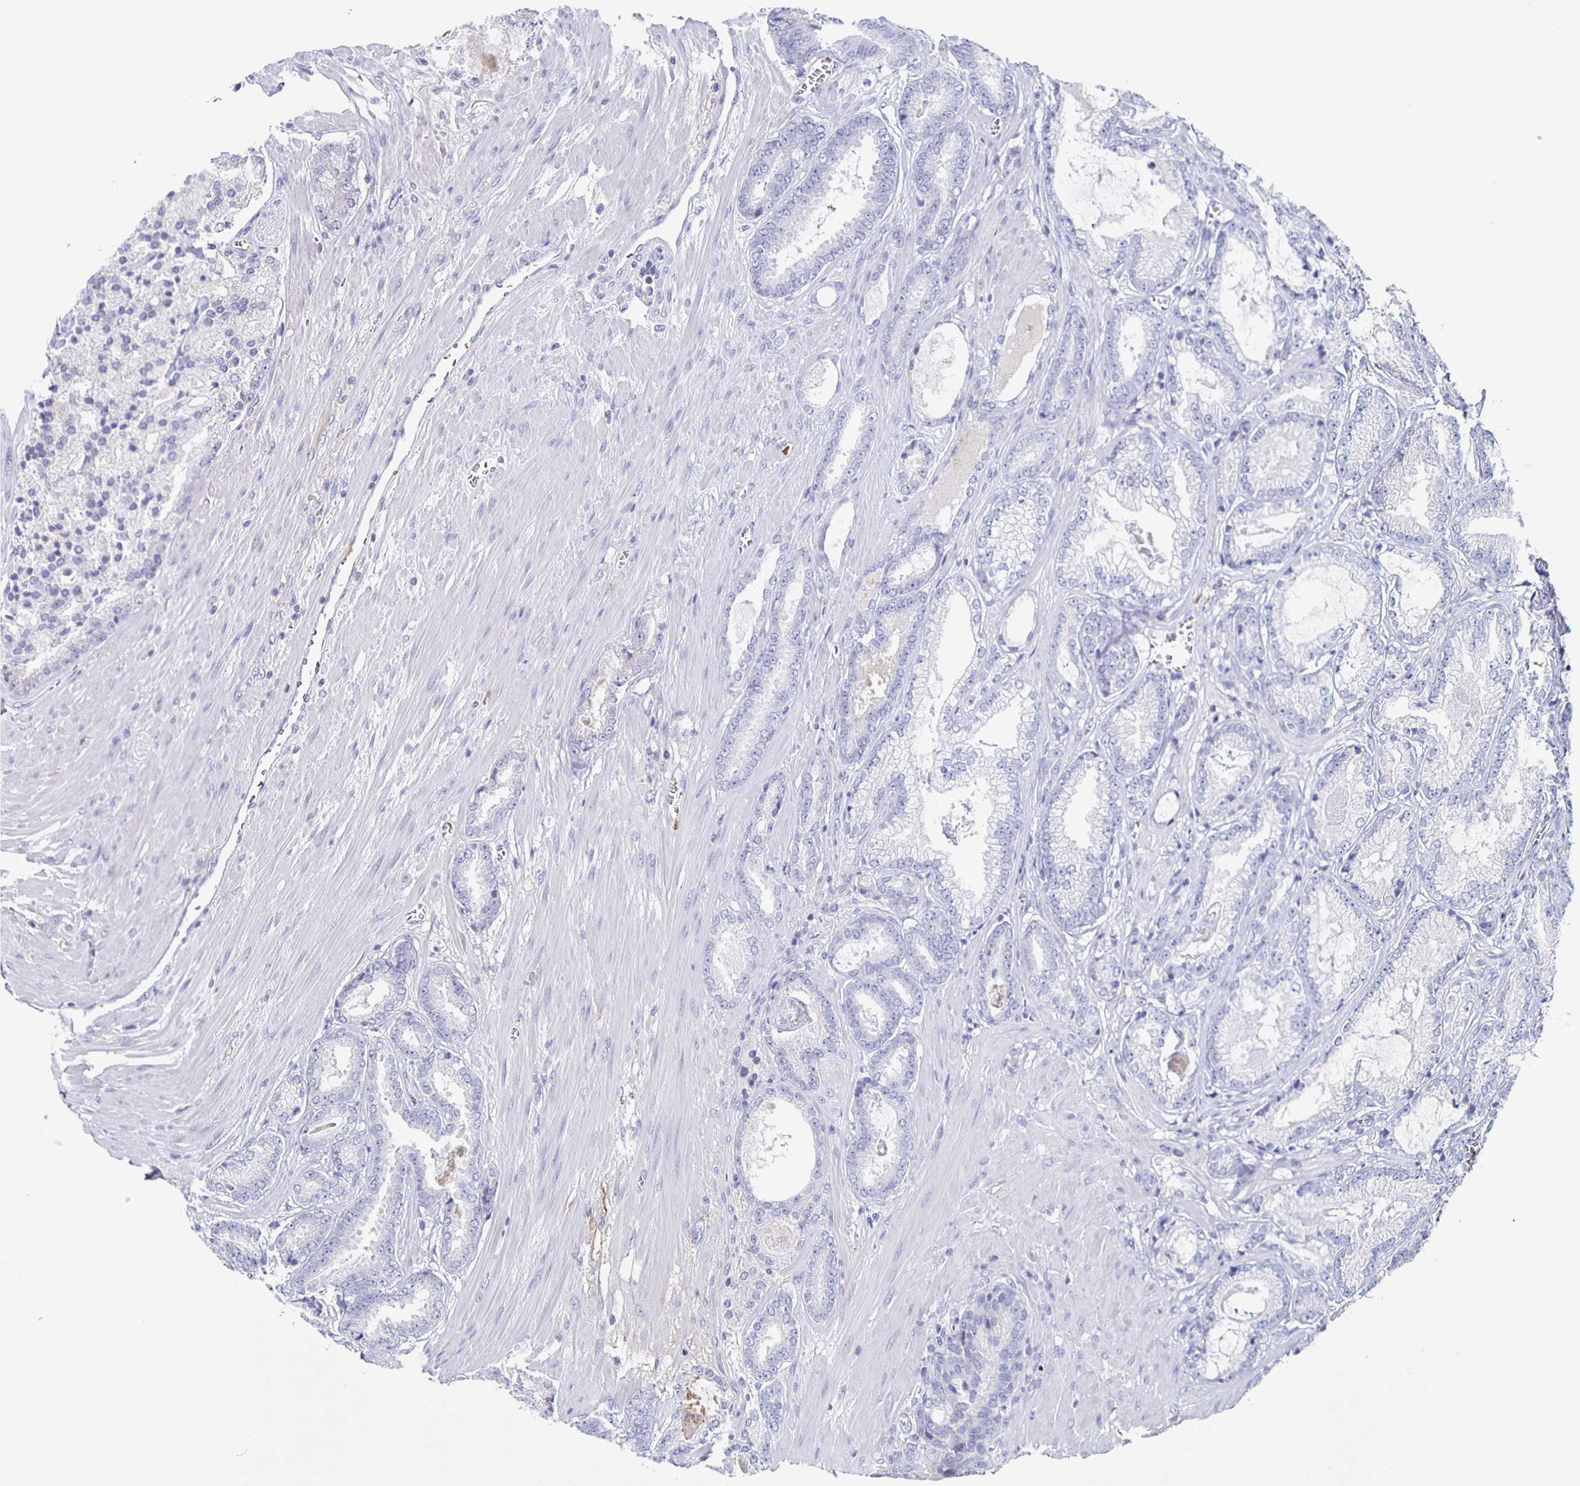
{"staining": {"intensity": "negative", "quantity": "none", "location": "none"}, "tissue": "prostate cancer", "cell_type": "Tumor cells", "image_type": "cancer", "snomed": [{"axis": "morphology", "description": "Adenocarcinoma, High grade"}, {"axis": "topography", "description": "Prostate"}], "caption": "Immunohistochemistry histopathology image of human adenocarcinoma (high-grade) (prostate) stained for a protein (brown), which demonstrates no expression in tumor cells.", "gene": "FGA", "patient": {"sex": "male", "age": 64}}